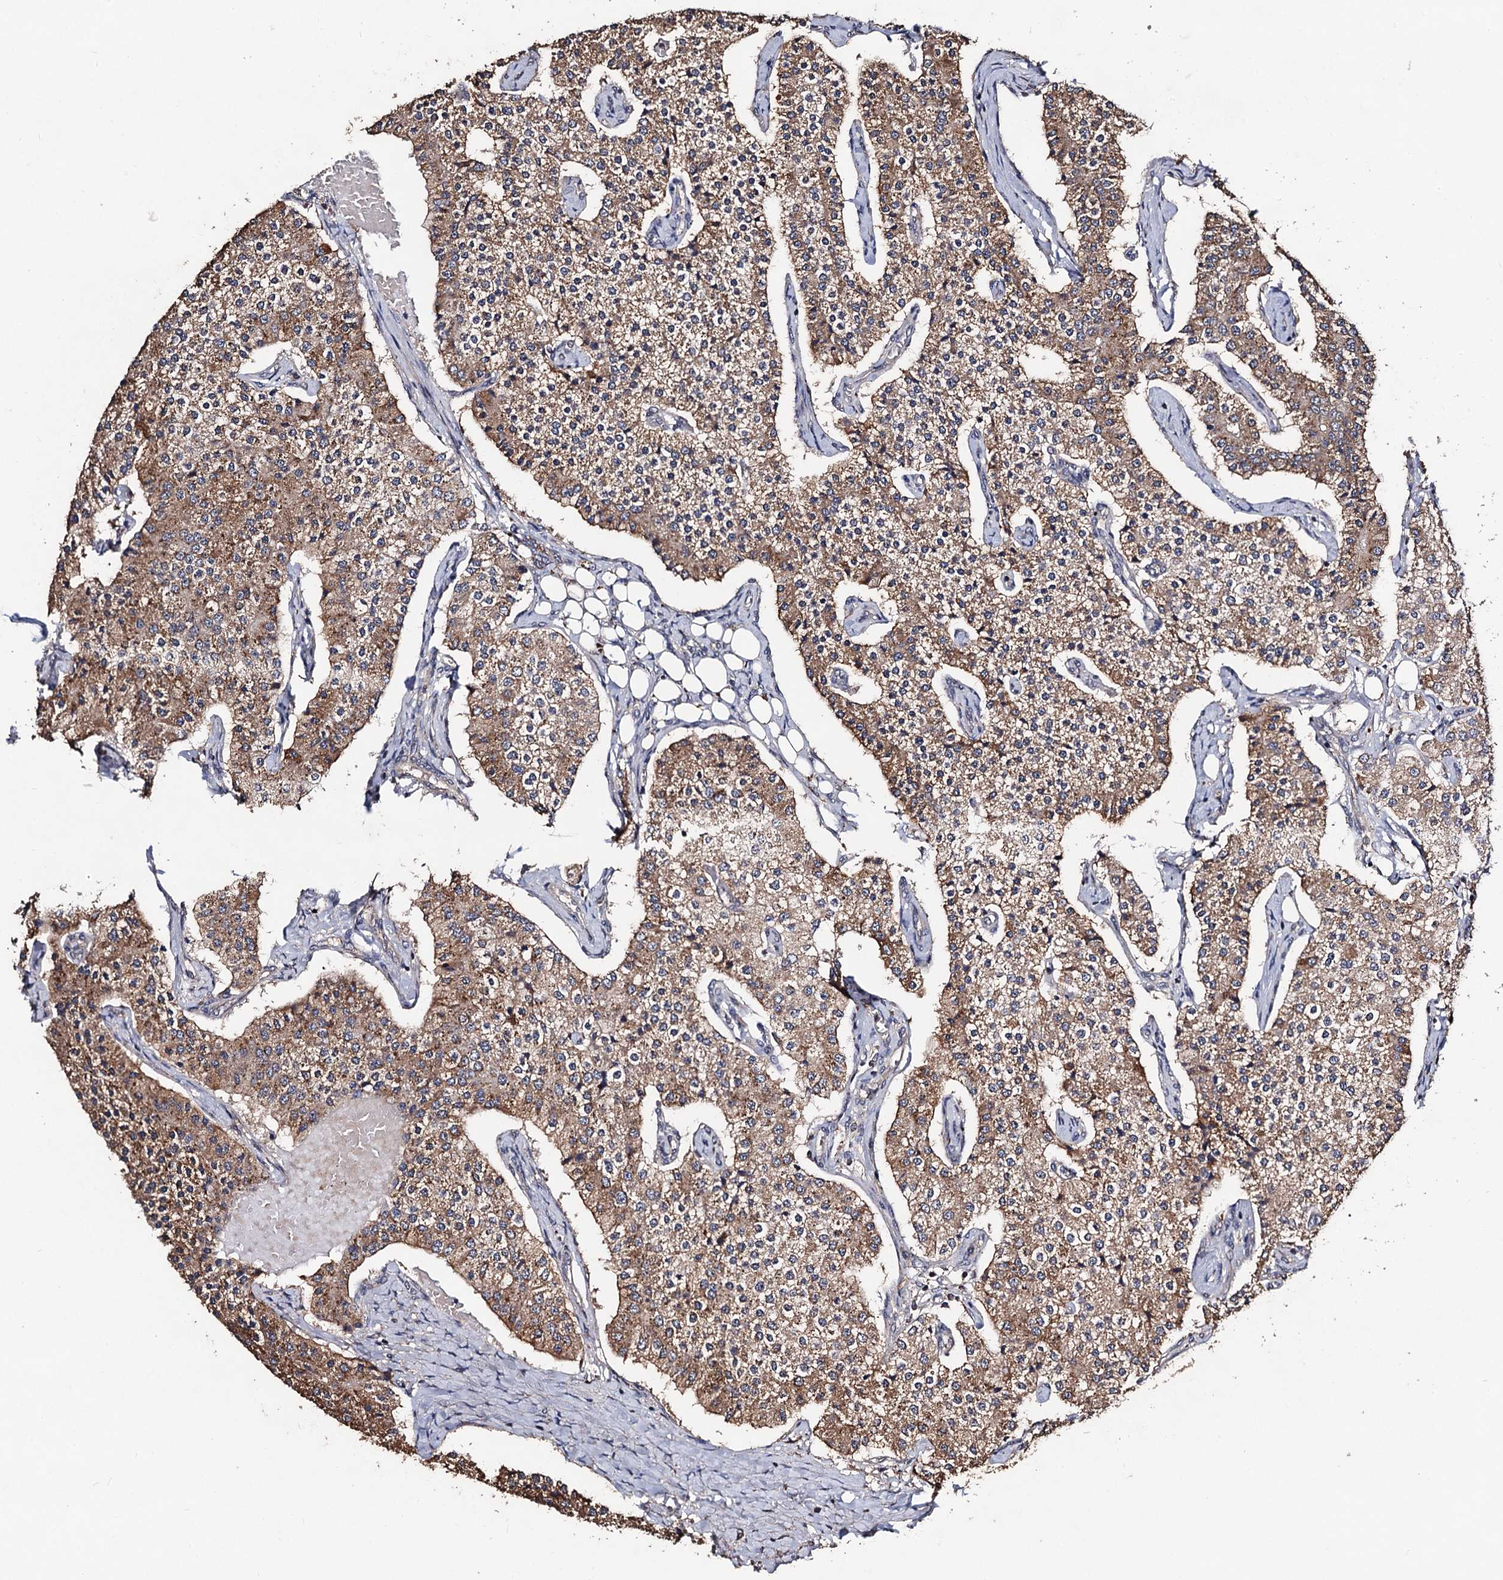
{"staining": {"intensity": "moderate", "quantity": ">75%", "location": "cytoplasmic/membranous"}, "tissue": "carcinoid", "cell_type": "Tumor cells", "image_type": "cancer", "snomed": [{"axis": "morphology", "description": "Carcinoid, malignant, NOS"}, {"axis": "topography", "description": "Colon"}], "caption": "There is medium levels of moderate cytoplasmic/membranous staining in tumor cells of carcinoid, as demonstrated by immunohistochemical staining (brown color).", "gene": "PPTC7", "patient": {"sex": "female", "age": 52}}